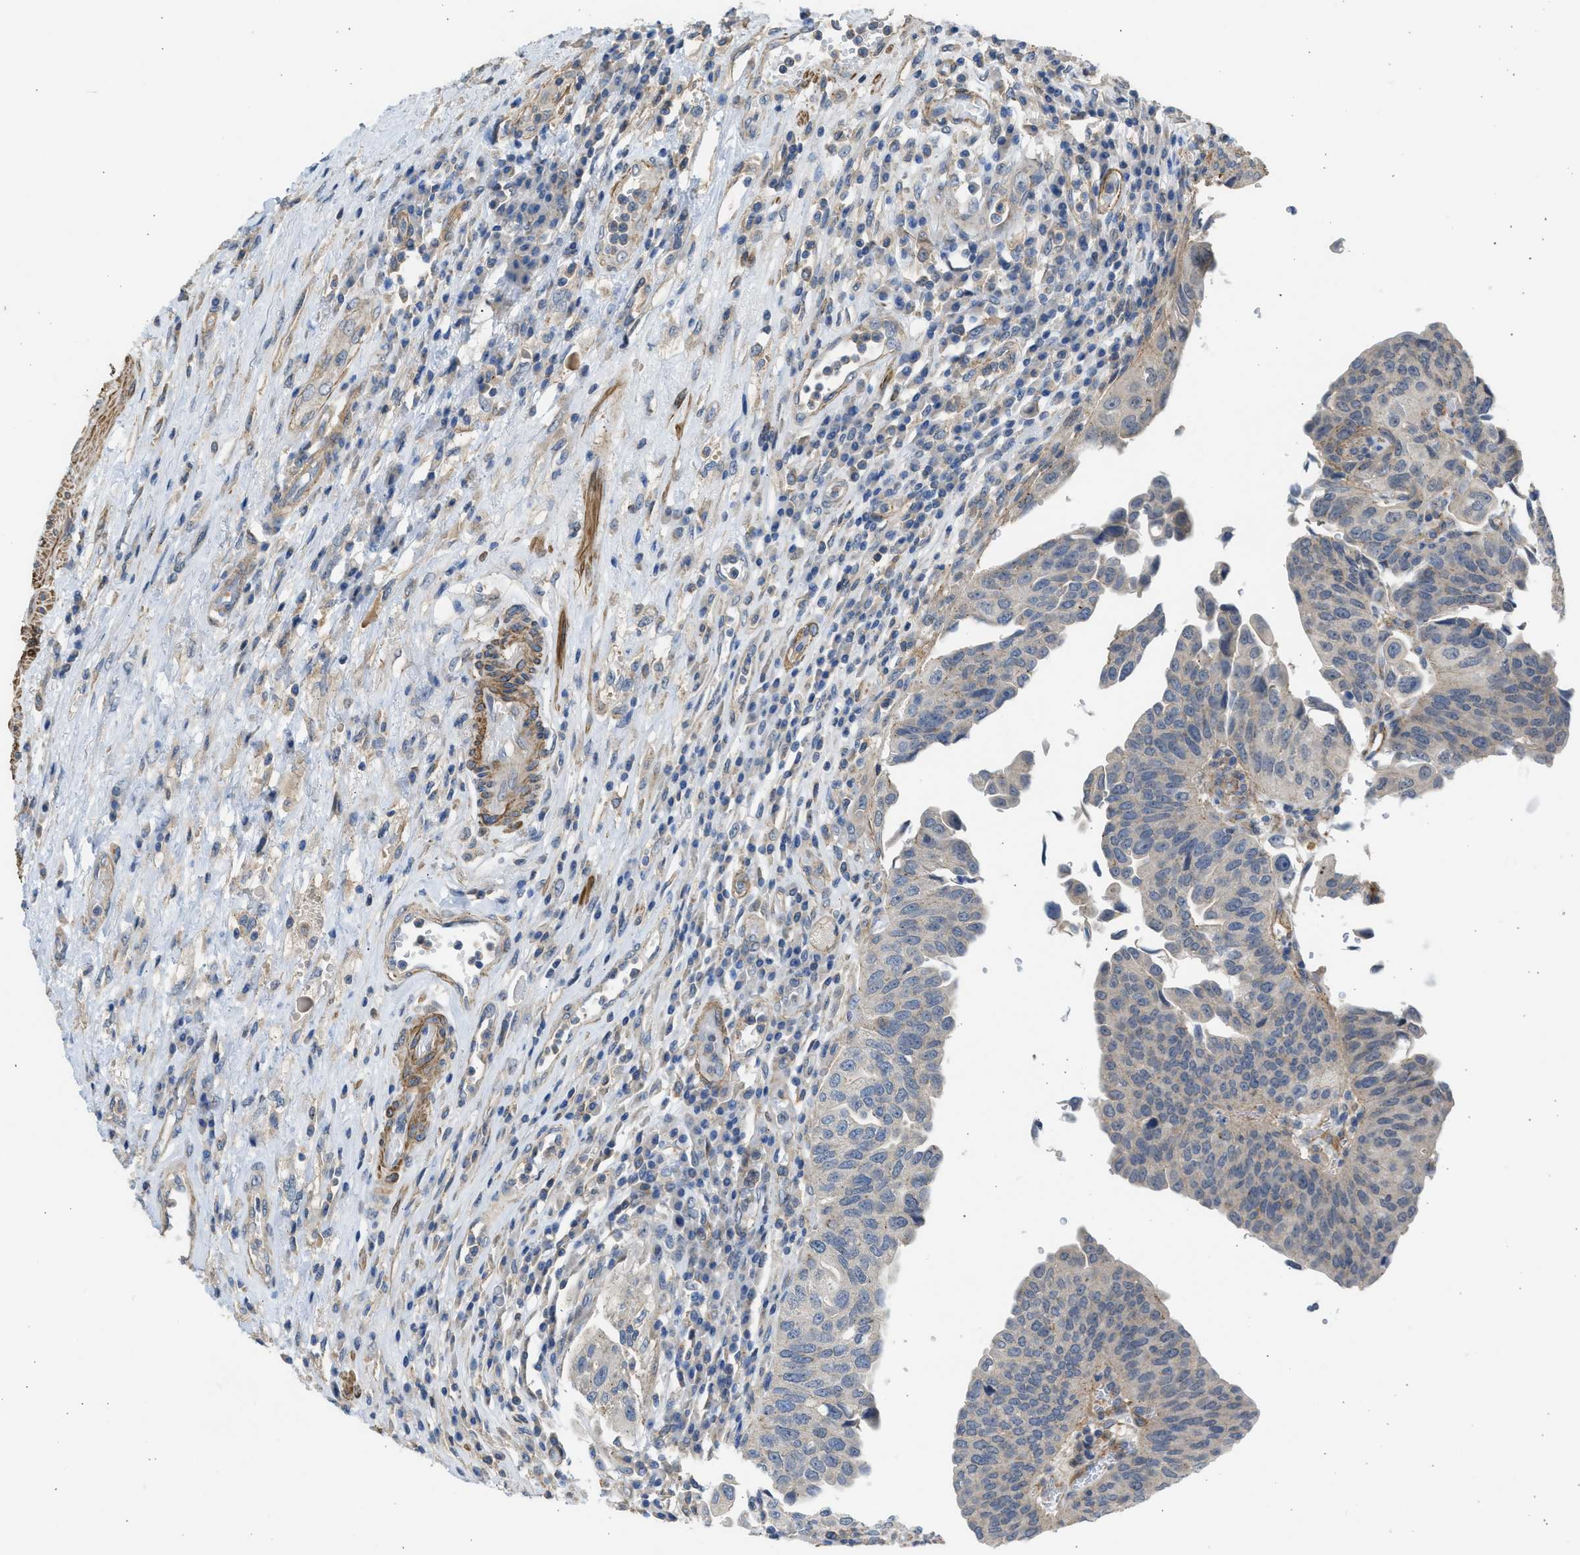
{"staining": {"intensity": "negative", "quantity": "none", "location": "none"}, "tissue": "urothelial cancer", "cell_type": "Tumor cells", "image_type": "cancer", "snomed": [{"axis": "morphology", "description": "Urothelial carcinoma, High grade"}, {"axis": "topography", "description": "Urinary bladder"}], "caption": "Tumor cells are negative for protein expression in human high-grade urothelial carcinoma. The staining is performed using DAB (3,3'-diaminobenzidine) brown chromogen with nuclei counter-stained in using hematoxylin.", "gene": "PCNX3", "patient": {"sex": "female", "age": 80}}